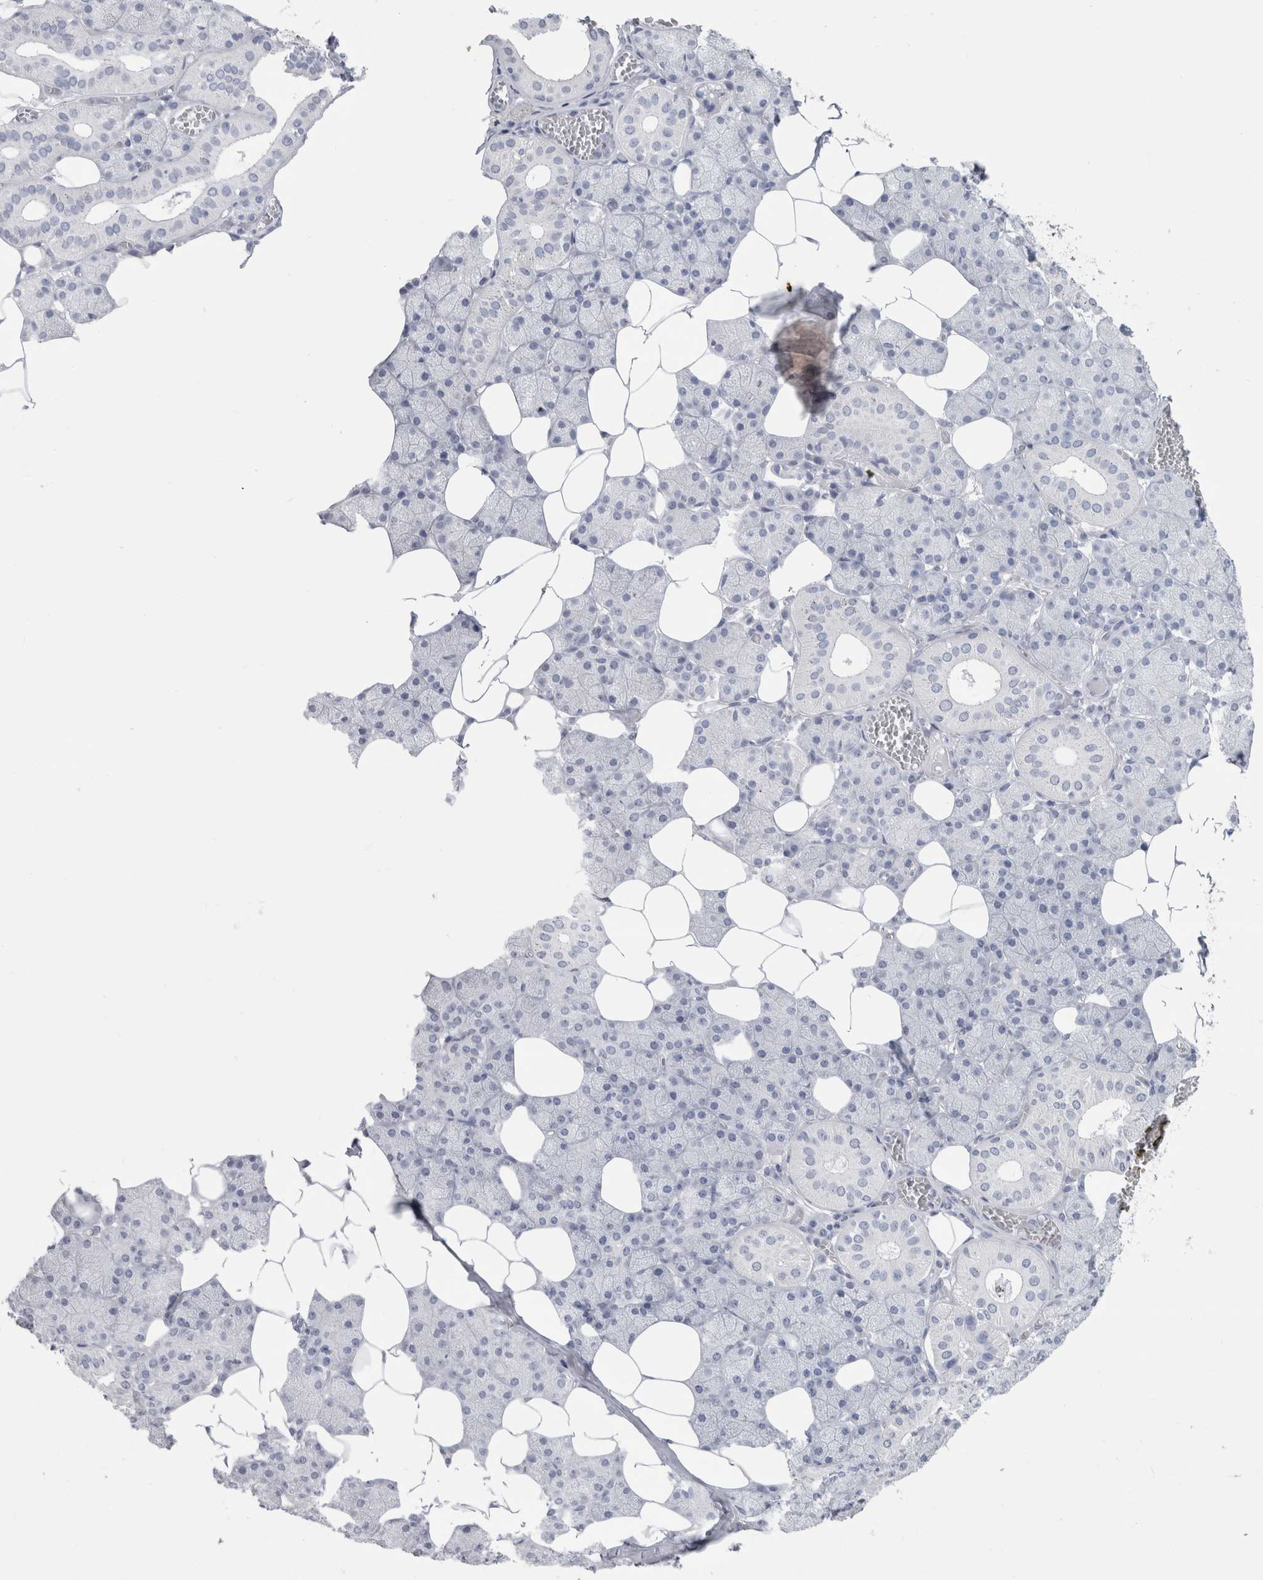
{"staining": {"intensity": "negative", "quantity": "none", "location": "none"}, "tissue": "salivary gland", "cell_type": "Glandular cells", "image_type": "normal", "snomed": [{"axis": "morphology", "description": "Normal tissue, NOS"}, {"axis": "topography", "description": "Salivary gland"}], "caption": "An immunohistochemistry (IHC) histopathology image of normal salivary gland is shown. There is no staining in glandular cells of salivary gland.", "gene": "PTH", "patient": {"sex": "female", "age": 33}}